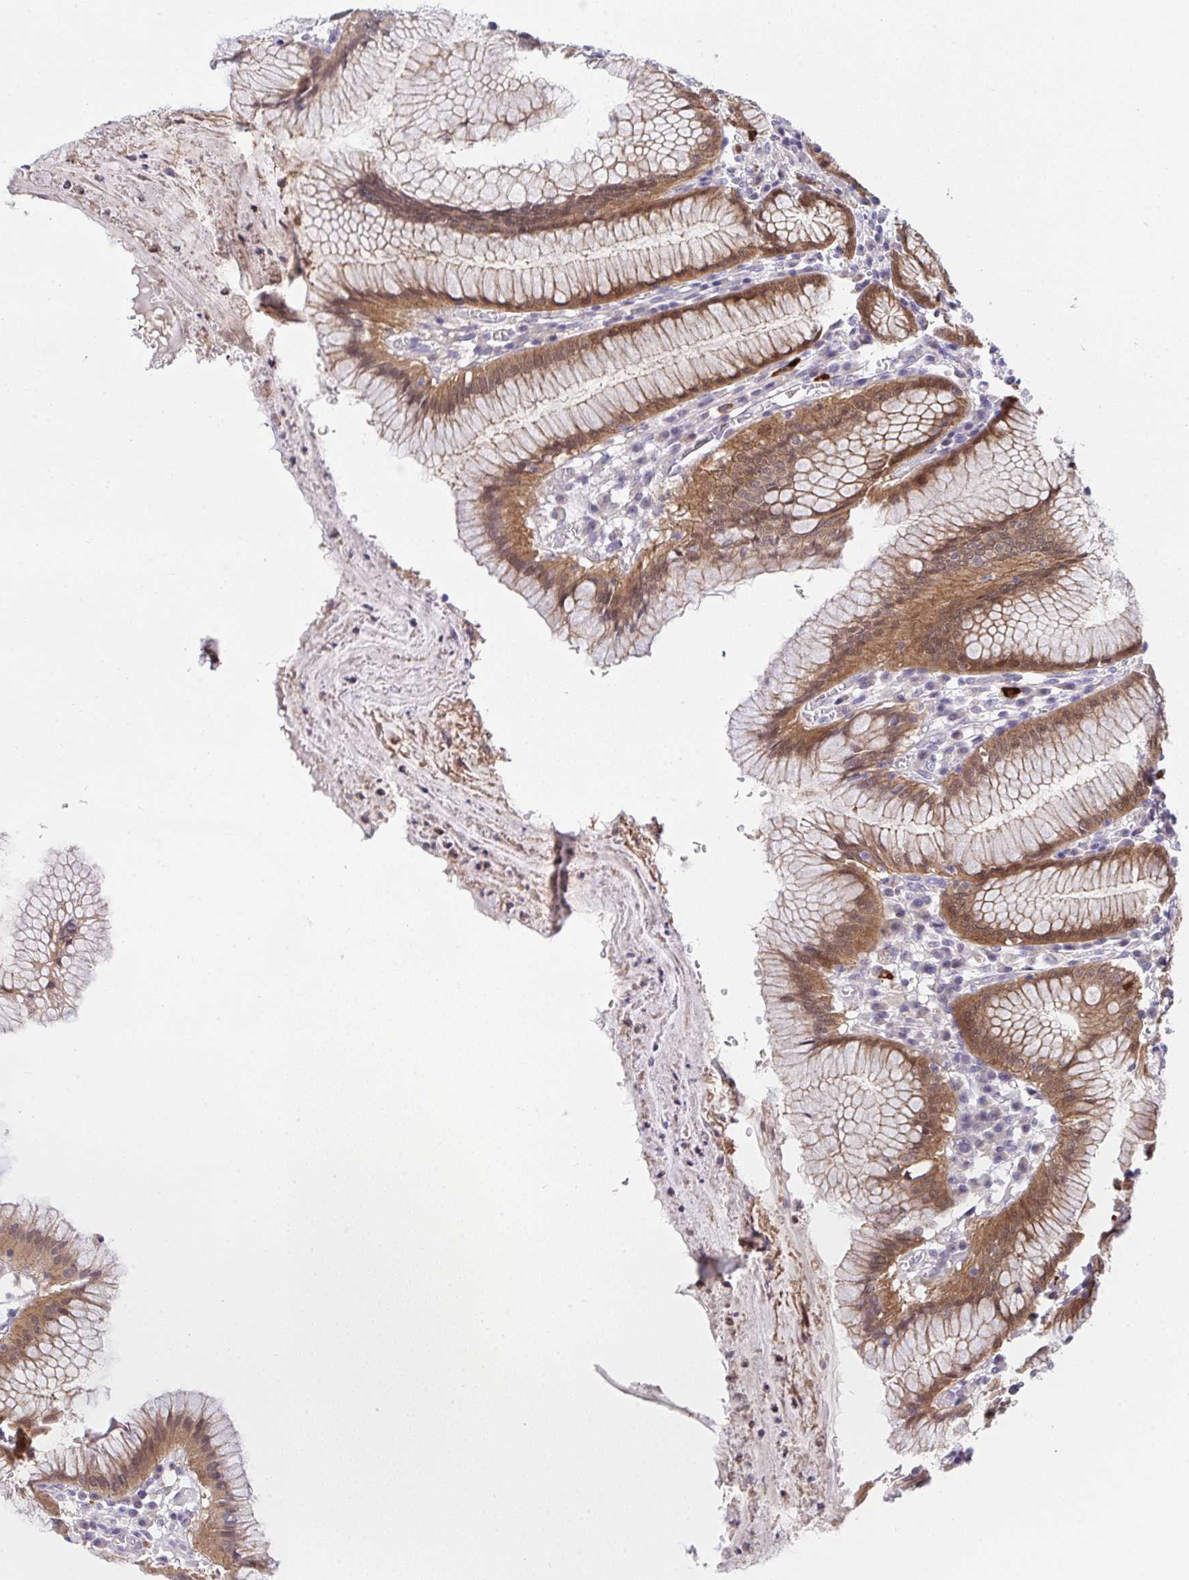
{"staining": {"intensity": "strong", "quantity": ">75%", "location": "cytoplasmic/membranous,nuclear"}, "tissue": "stomach", "cell_type": "Glandular cells", "image_type": "normal", "snomed": [{"axis": "morphology", "description": "Normal tissue, NOS"}, {"axis": "topography", "description": "Stomach"}], "caption": "Strong cytoplasmic/membranous,nuclear staining for a protein is seen in approximately >75% of glandular cells of normal stomach using immunohistochemistry (IHC).", "gene": "HOXD12", "patient": {"sex": "male", "age": 55}}